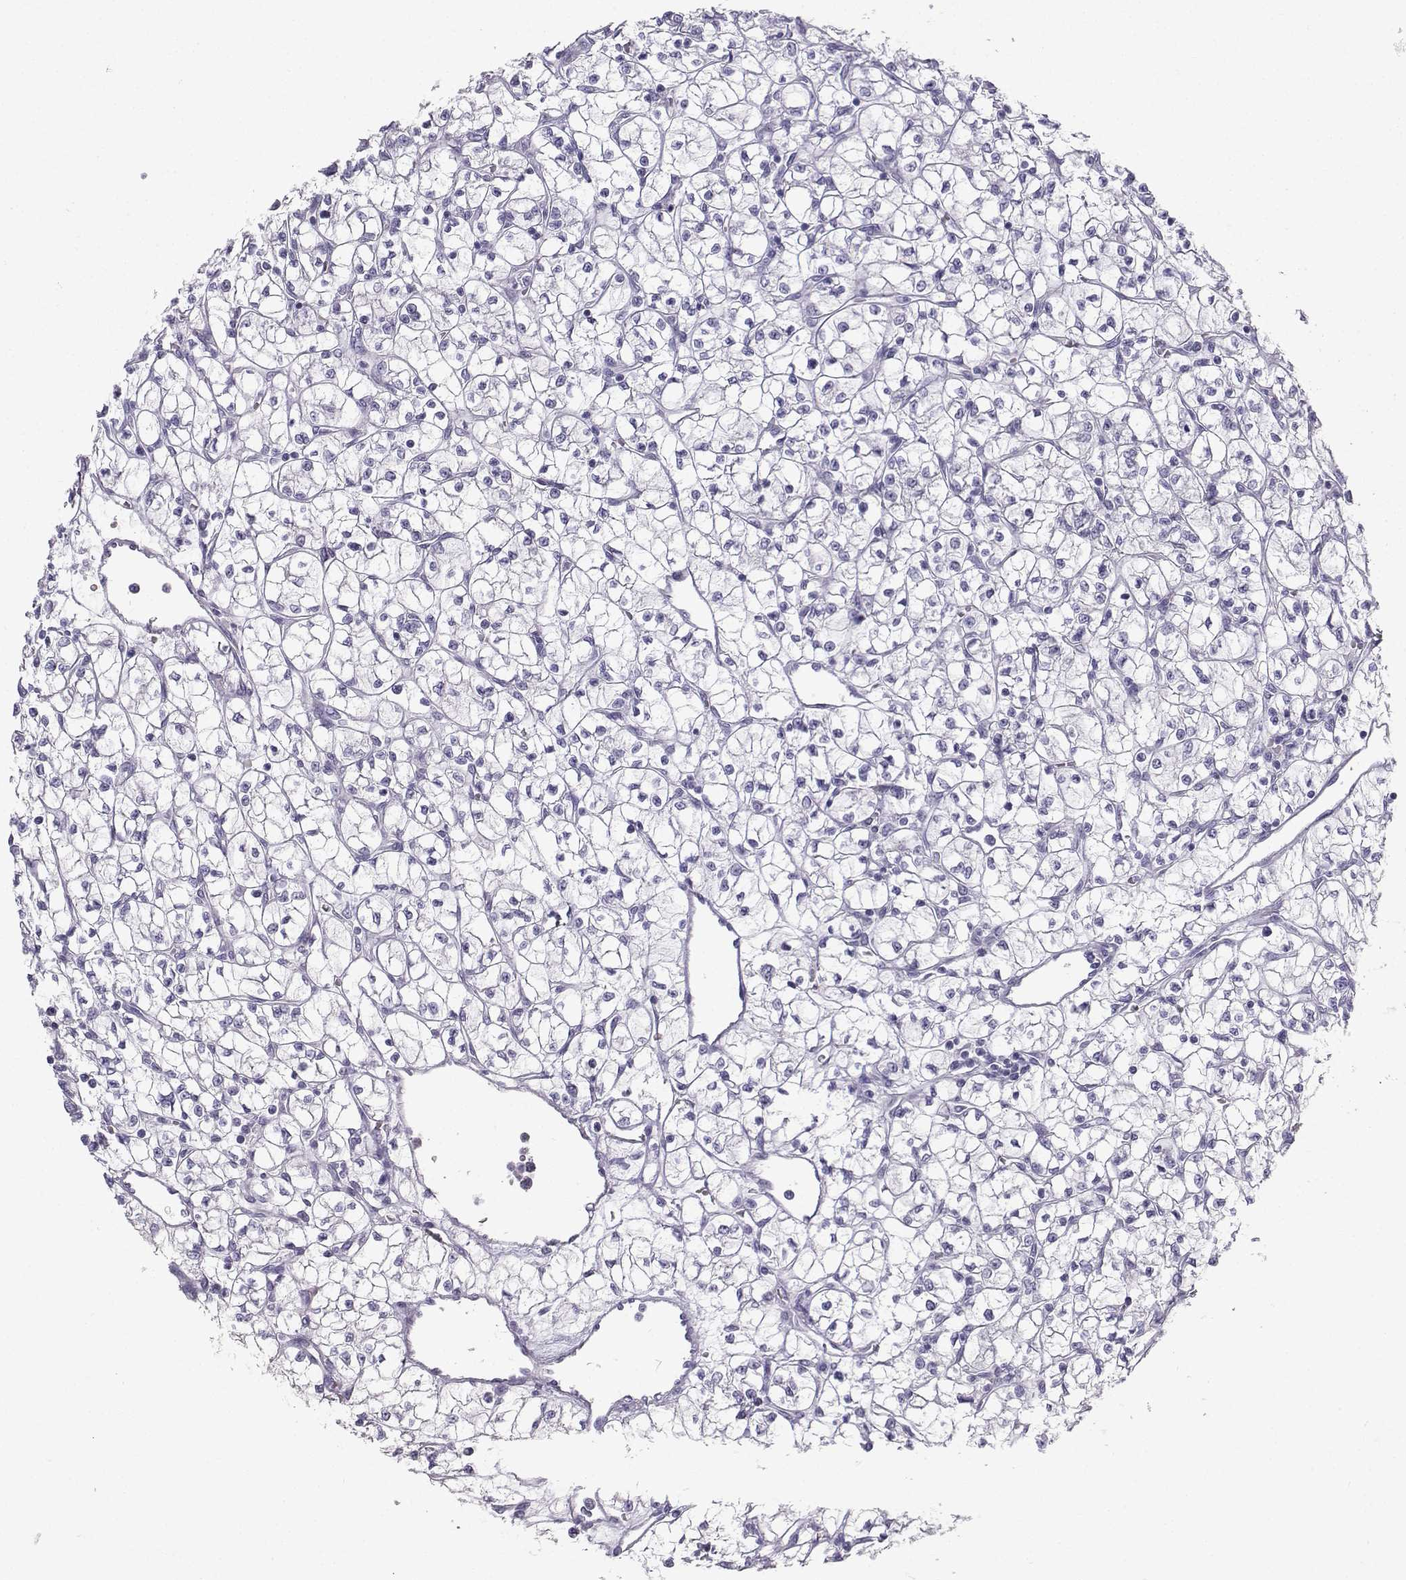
{"staining": {"intensity": "negative", "quantity": "none", "location": "none"}, "tissue": "renal cancer", "cell_type": "Tumor cells", "image_type": "cancer", "snomed": [{"axis": "morphology", "description": "Adenocarcinoma, NOS"}, {"axis": "topography", "description": "Kidney"}], "caption": "Human adenocarcinoma (renal) stained for a protein using IHC shows no expression in tumor cells.", "gene": "IQCD", "patient": {"sex": "female", "age": 64}}